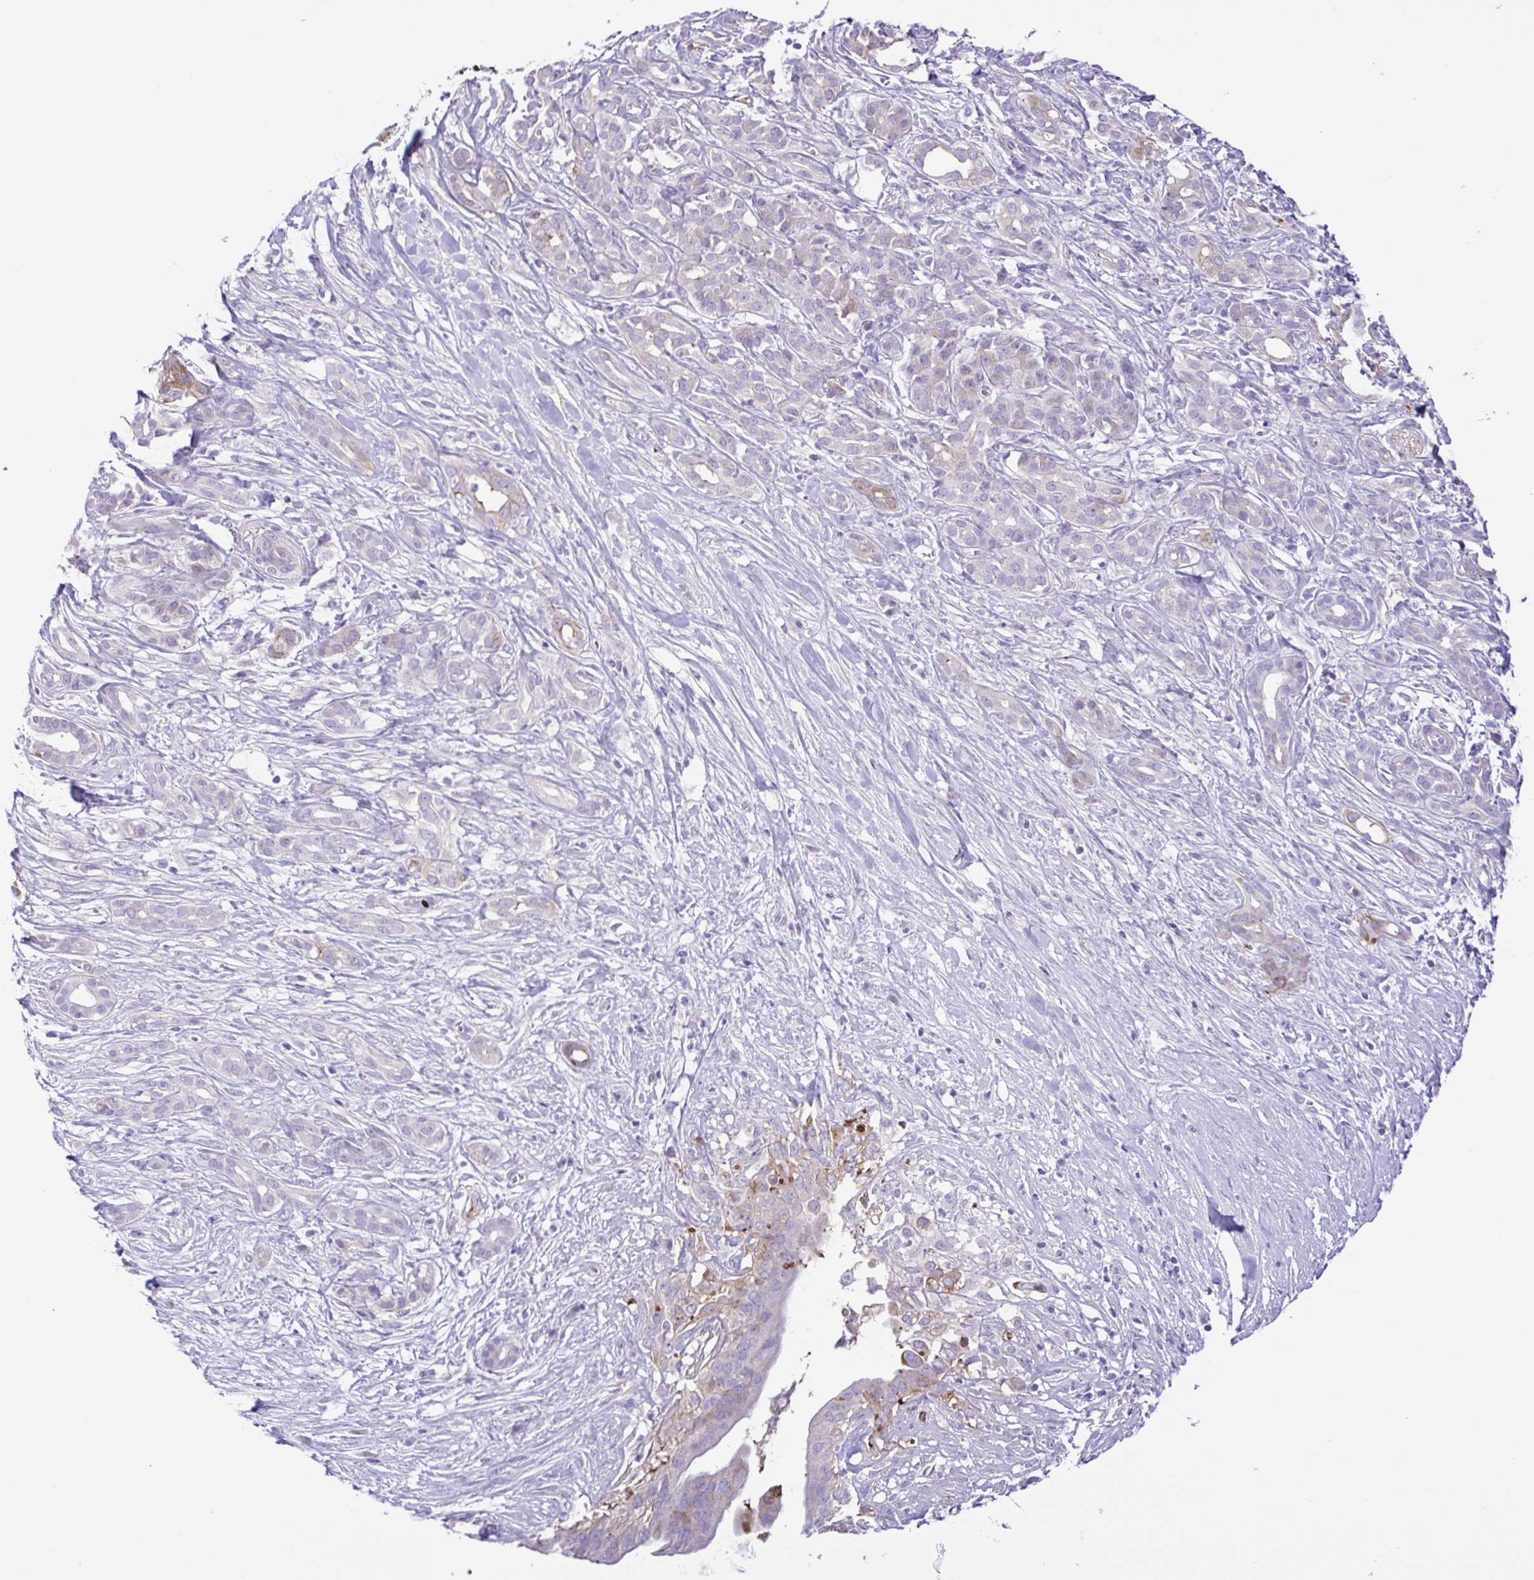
{"staining": {"intensity": "moderate", "quantity": "<25%", "location": "cytoplasmic/membranous"}, "tissue": "pancreatic cancer", "cell_type": "Tumor cells", "image_type": "cancer", "snomed": [{"axis": "morphology", "description": "Adenocarcinoma, NOS"}, {"axis": "topography", "description": "Pancreas"}], "caption": "IHC of human pancreatic cancer exhibits low levels of moderate cytoplasmic/membranous expression in about <25% of tumor cells. Using DAB (3,3'-diaminobenzidine) (brown) and hematoxylin (blue) stains, captured at high magnification using brightfield microscopy.", "gene": "DCLK2", "patient": {"sex": "male", "age": 61}}